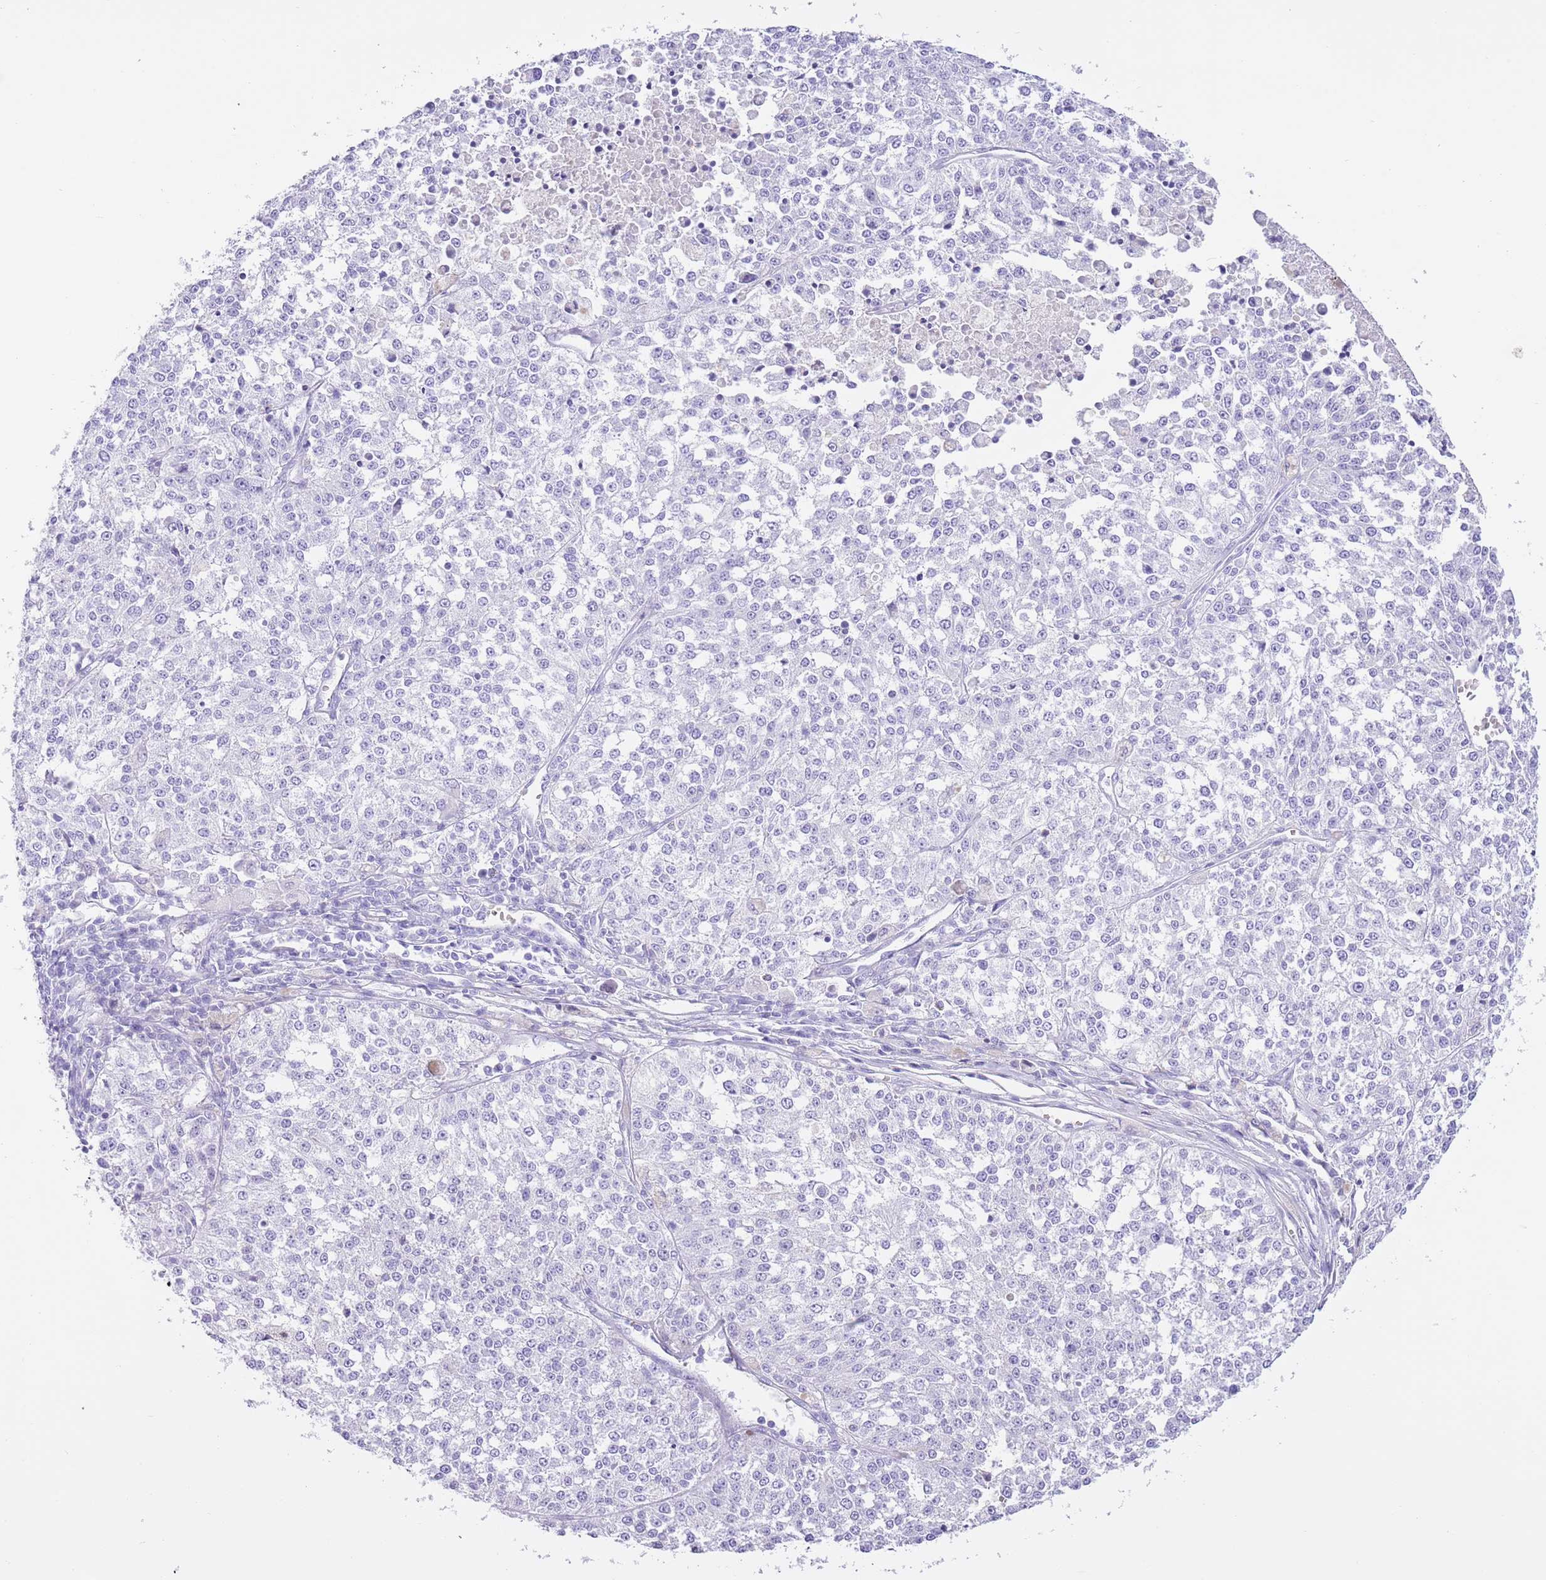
{"staining": {"intensity": "negative", "quantity": "none", "location": "none"}, "tissue": "melanoma", "cell_type": "Tumor cells", "image_type": "cancer", "snomed": [{"axis": "morphology", "description": "Malignant melanoma, NOS"}, {"axis": "topography", "description": "Skin"}], "caption": "IHC photomicrograph of neoplastic tissue: human malignant melanoma stained with DAB exhibits no significant protein expression in tumor cells. (Stains: DAB IHC with hematoxylin counter stain, Microscopy: brightfield microscopy at high magnification).", "gene": "TMEM185B", "patient": {"sex": "female", "age": 64}}